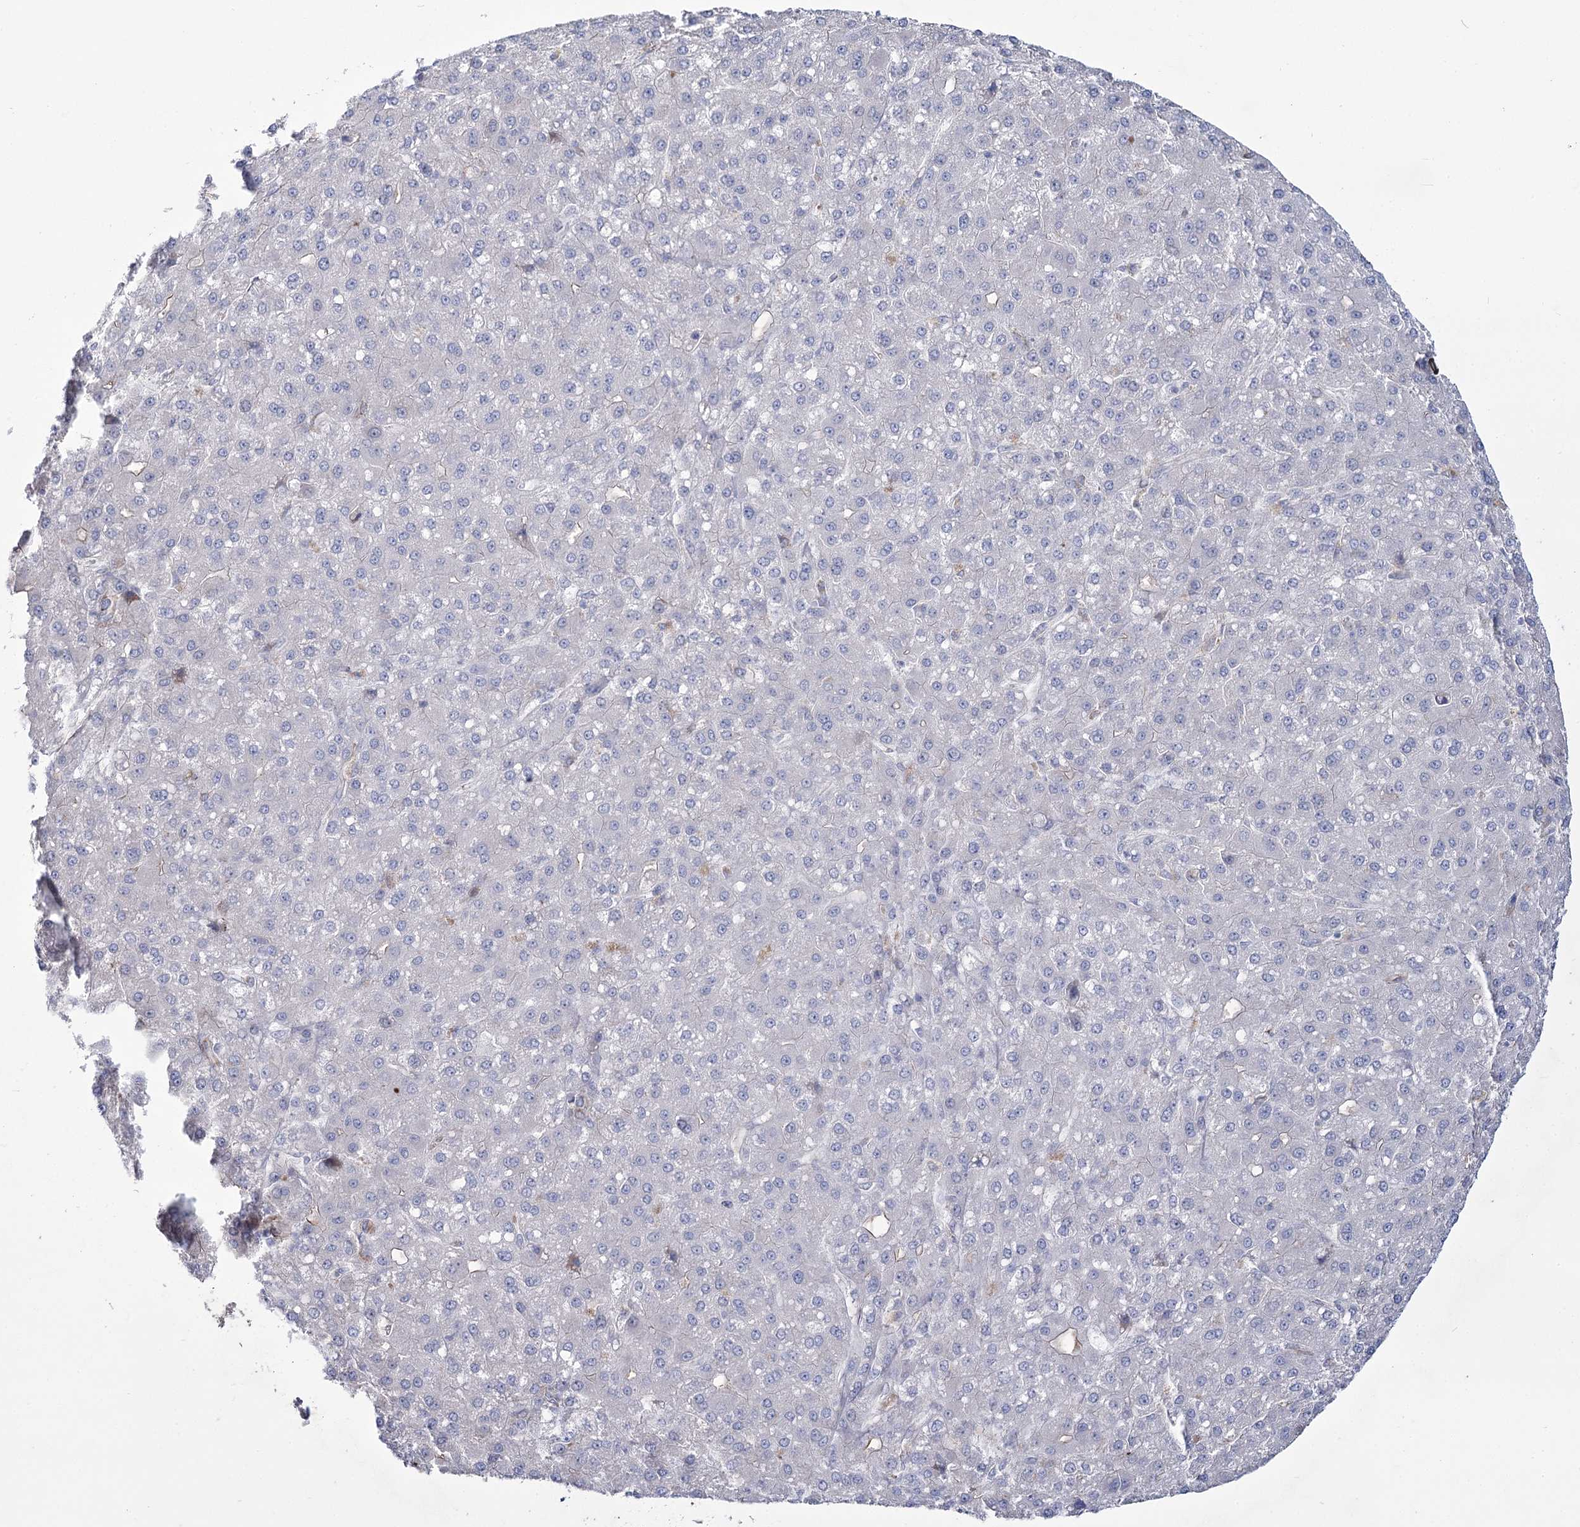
{"staining": {"intensity": "negative", "quantity": "none", "location": "none"}, "tissue": "liver cancer", "cell_type": "Tumor cells", "image_type": "cancer", "snomed": [{"axis": "morphology", "description": "Carcinoma, Hepatocellular, NOS"}, {"axis": "topography", "description": "Liver"}], "caption": "An image of liver hepatocellular carcinoma stained for a protein exhibits no brown staining in tumor cells.", "gene": "ME3", "patient": {"sex": "male", "age": 67}}